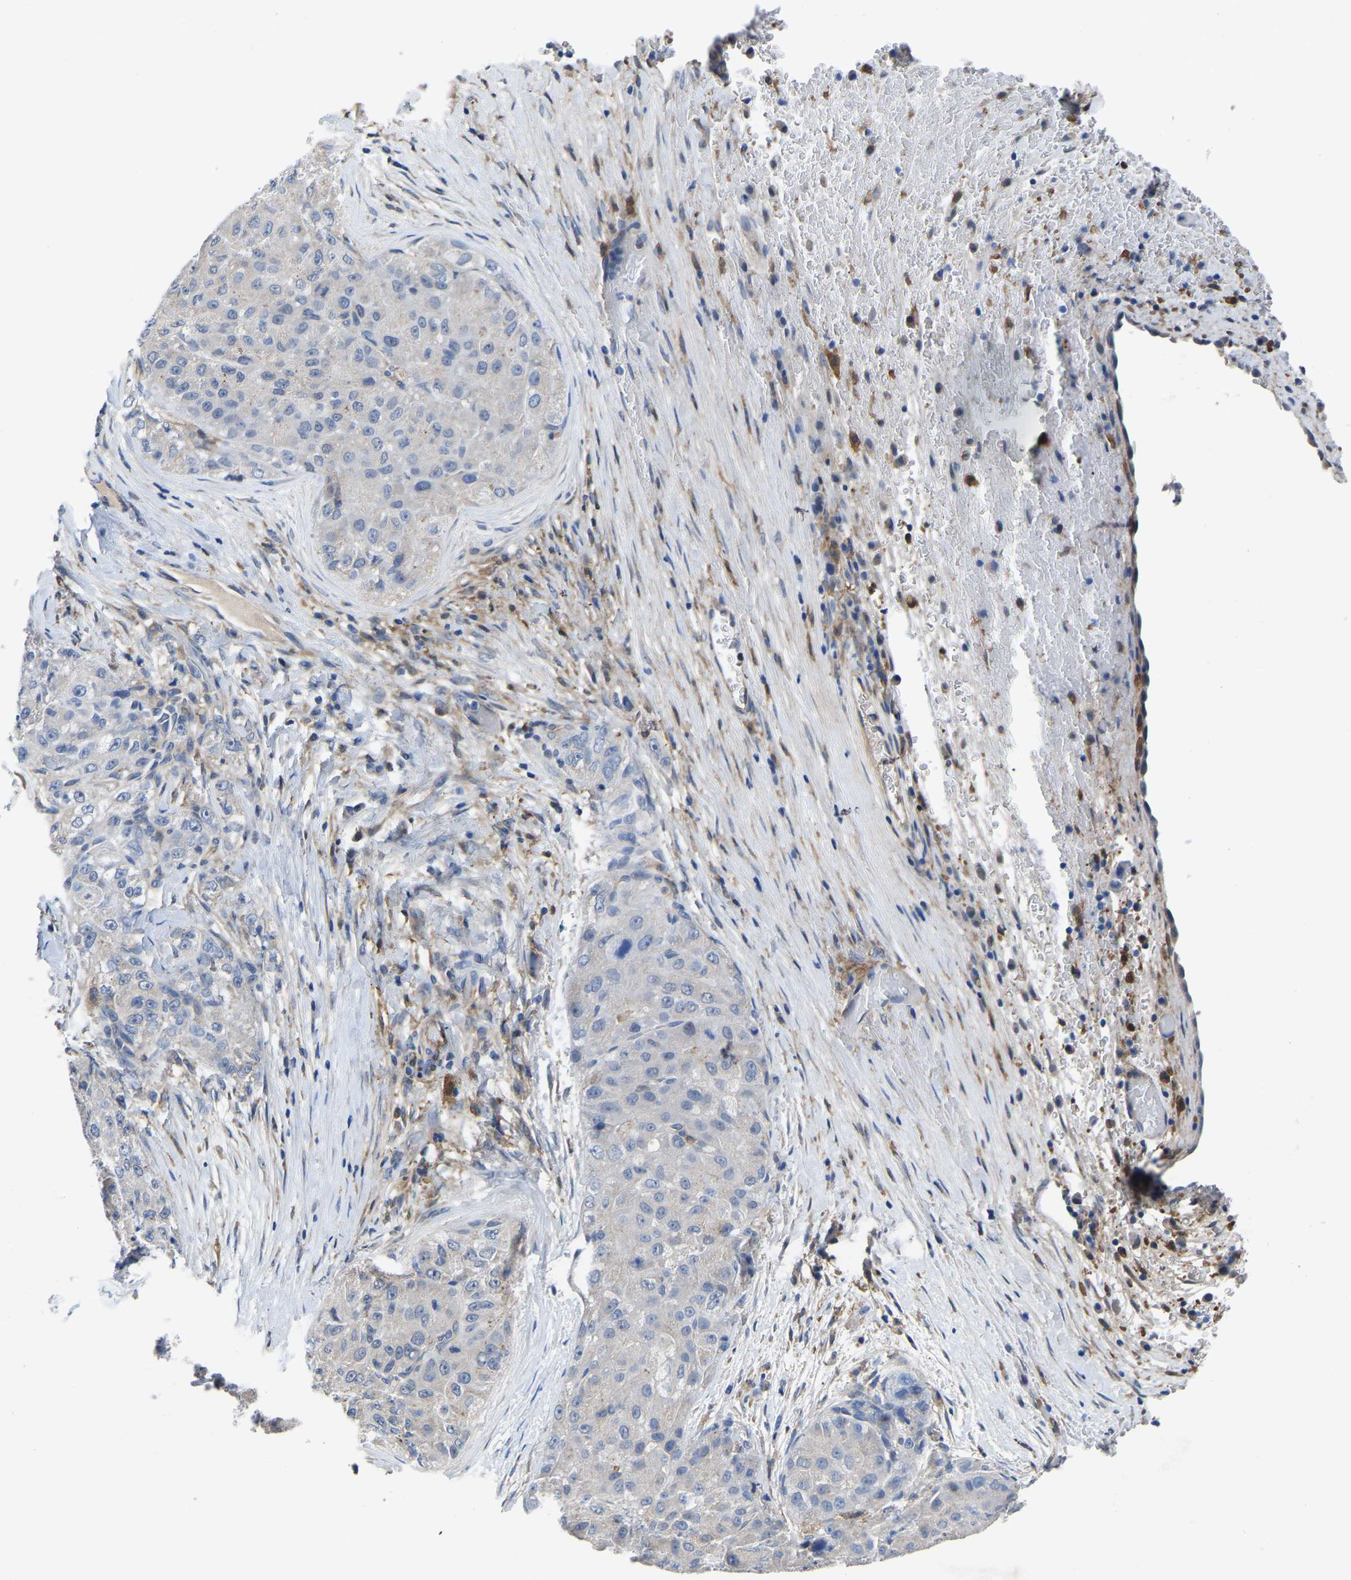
{"staining": {"intensity": "negative", "quantity": "none", "location": "none"}, "tissue": "liver cancer", "cell_type": "Tumor cells", "image_type": "cancer", "snomed": [{"axis": "morphology", "description": "Carcinoma, Hepatocellular, NOS"}, {"axis": "topography", "description": "Liver"}], "caption": "Tumor cells are negative for protein expression in human liver hepatocellular carcinoma.", "gene": "ATG2B", "patient": {"sex": "male", "age": 80}}